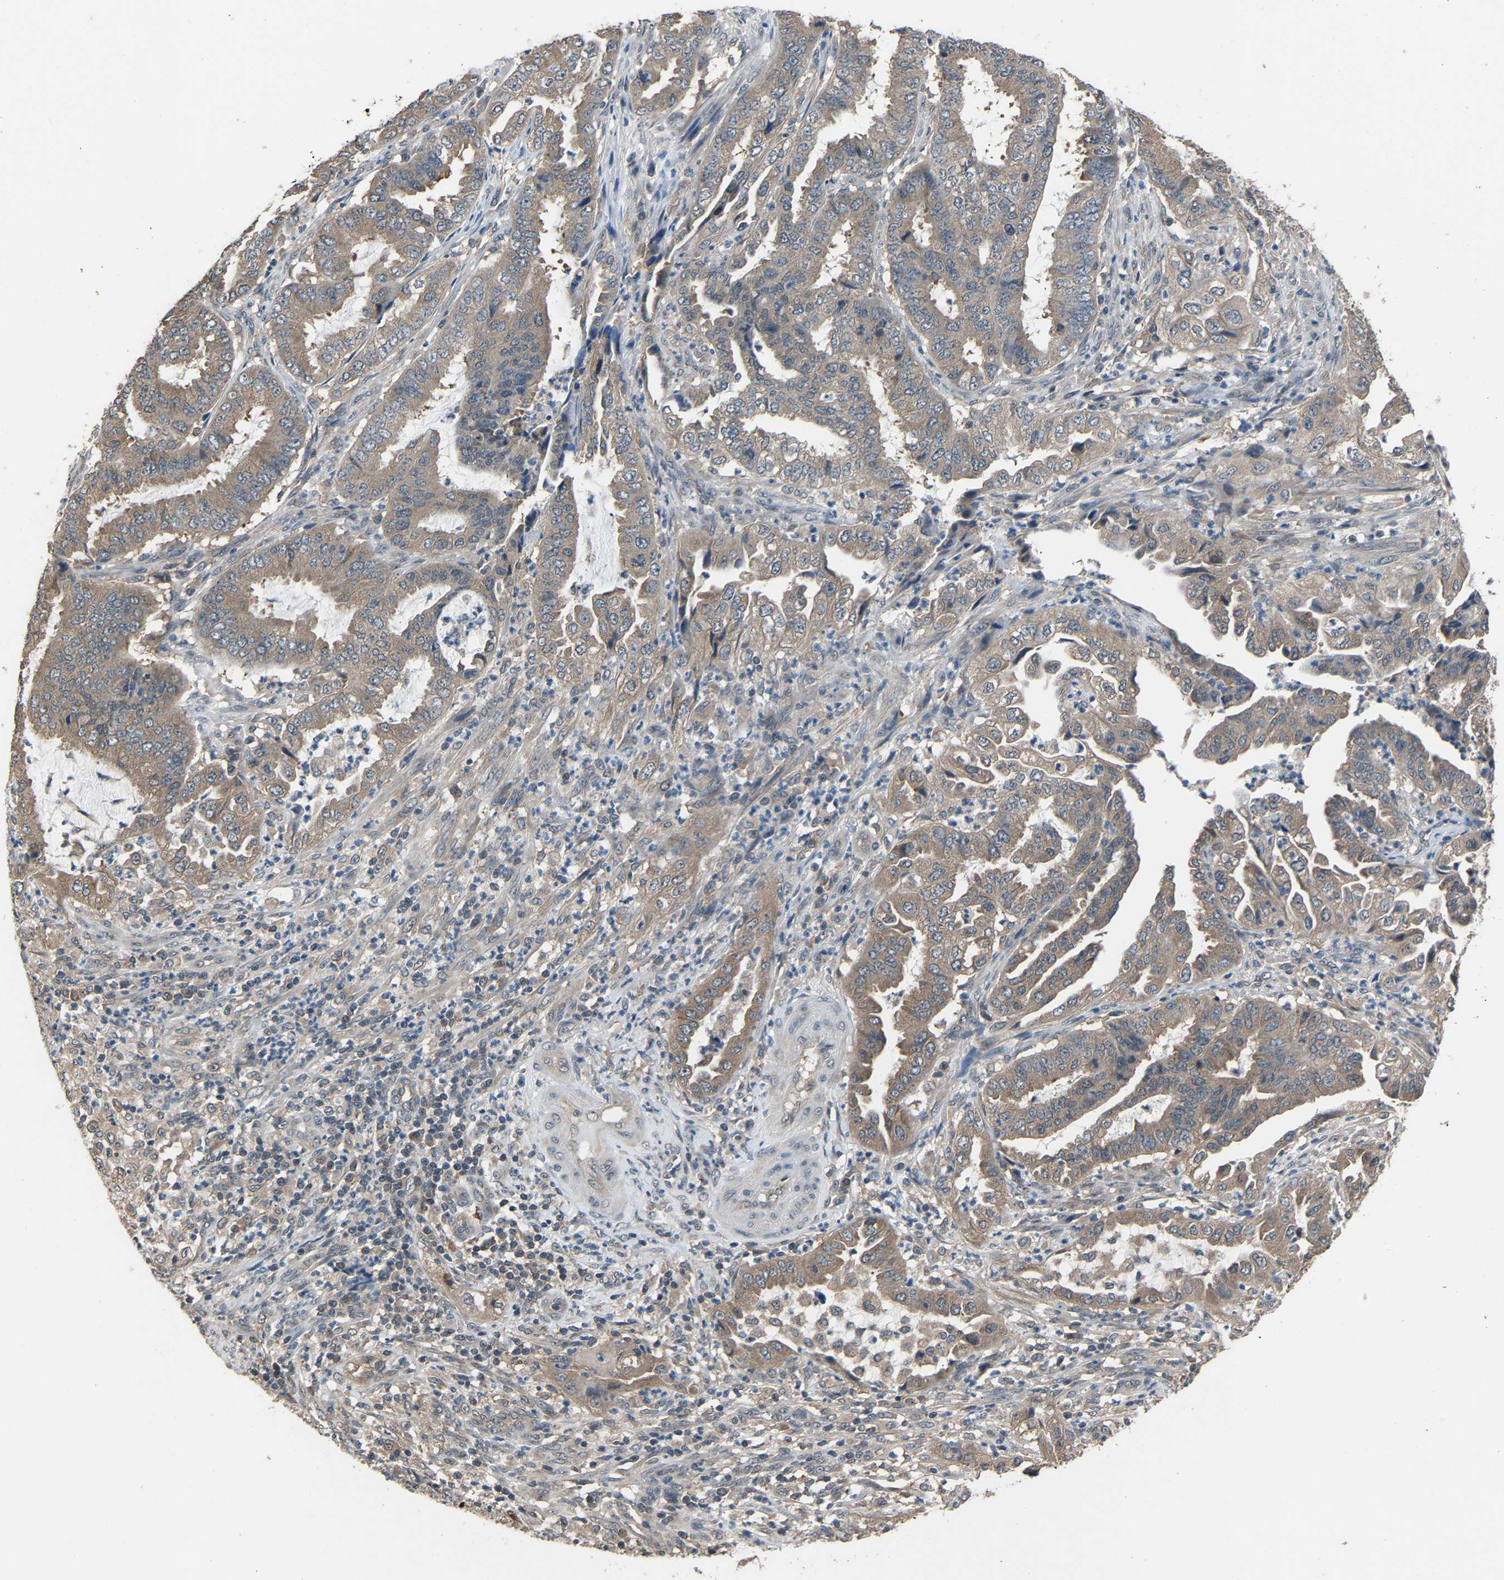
{"staining": {"intensity": "weak", "quantity": ">75%", "location": "cytoplasmic/membranous"}, "tissue": "endometrial cancer", "cell_type": "Tumor cells", "image_type": "cancer", "snomed": [{"axis": "morphology", "description": "Adenocarcinoma, NOS"}, {"axis": "topography", "description": "Endometrium"}], "caption": "Protein staining of endometrial cancer tissue reveals weak cytoplasmic/membranous positivity in about >75% of tumor cells.", "gene": "ABCC9", "patient": {"sex": "female", "age": 51}}